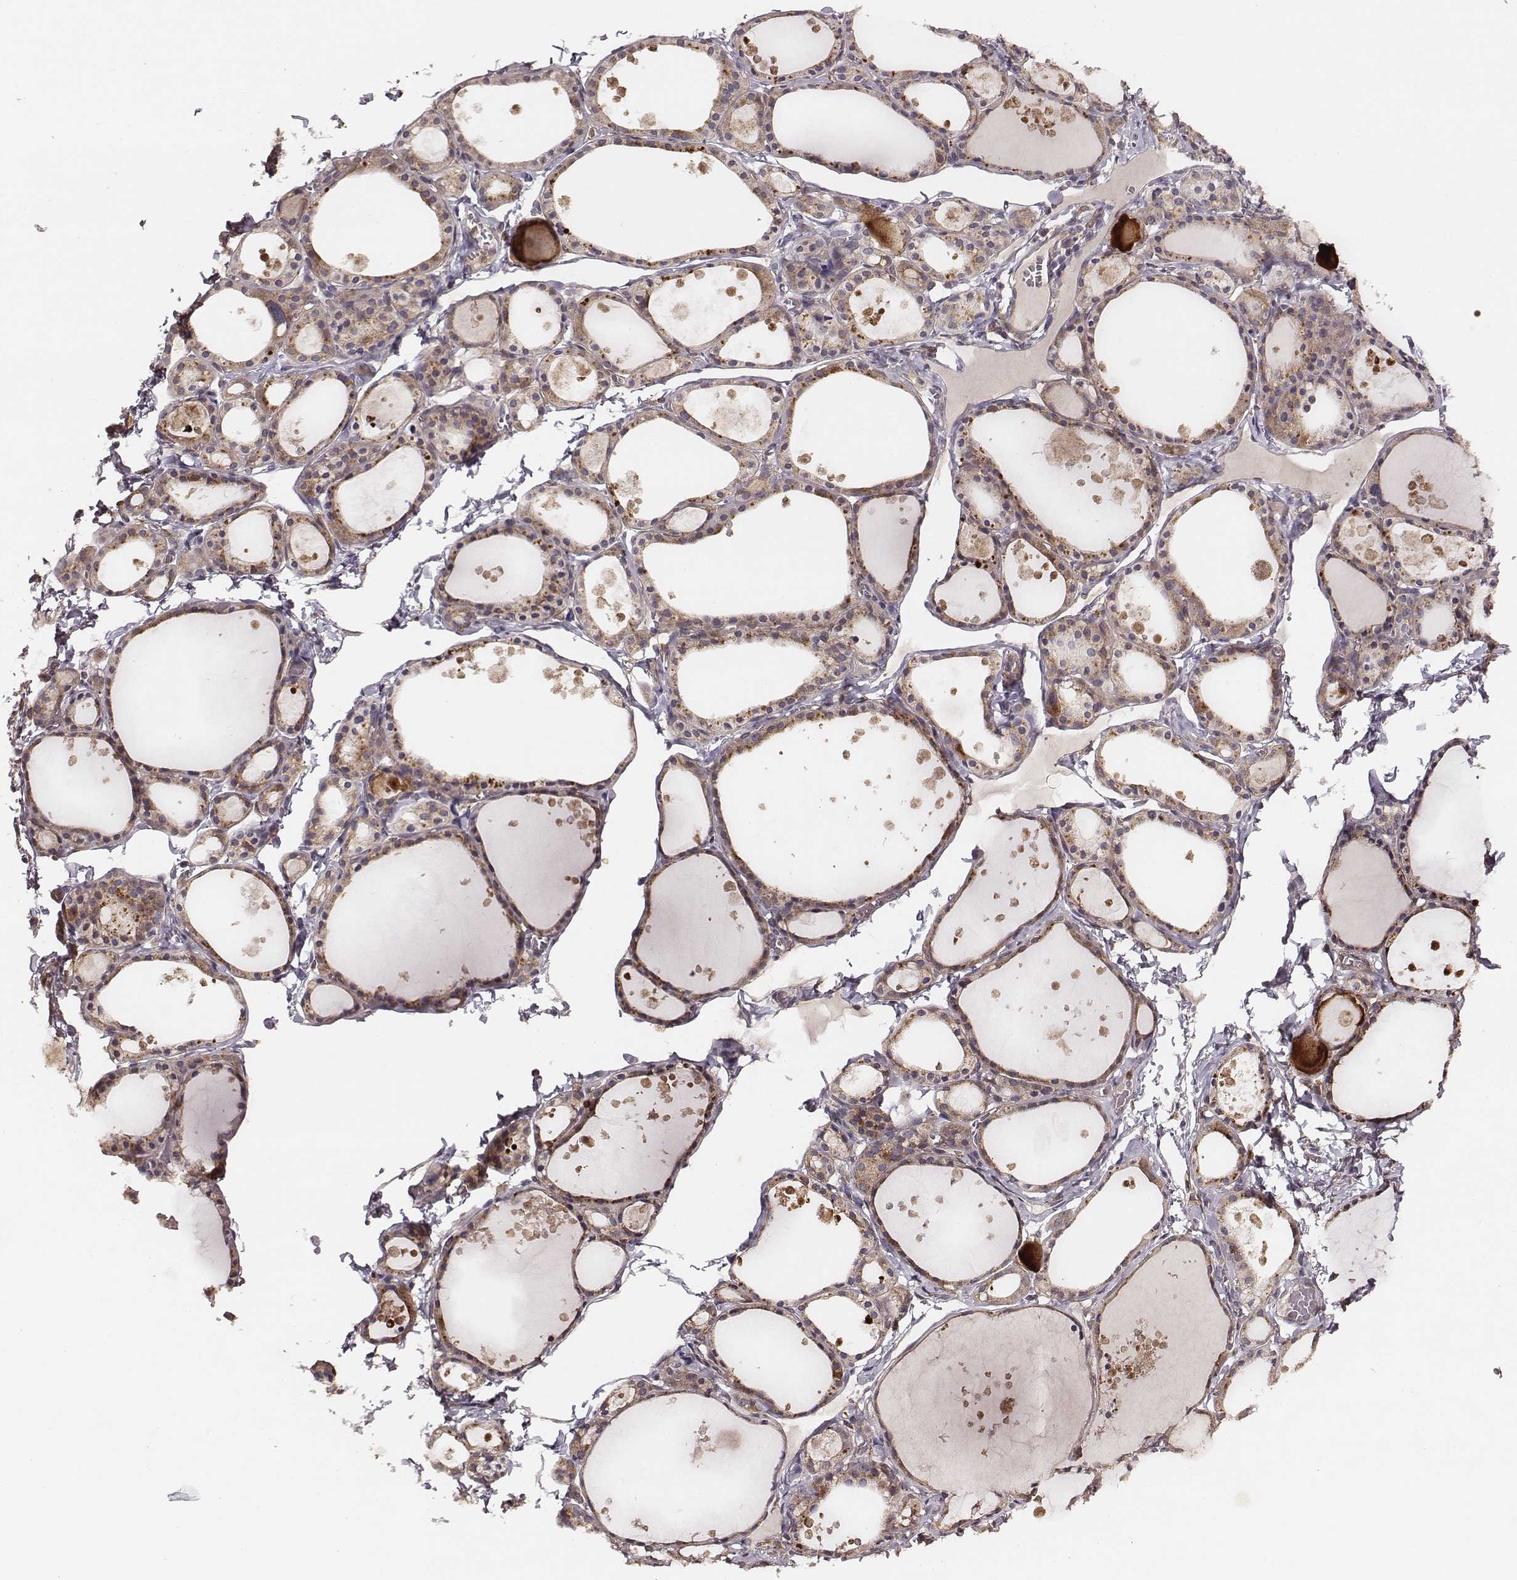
{"staining": {"intensity": "weak", "quantity": ">75%", "location": "cytoplasmic/membranous"}, "tissue": "thyroid gland", "cell_type": "Glandular cells", "image_type": "normal", "snomed": [{"axis": "morphology", "description": "Normal tissue, NOS"}, {"axis": "topography", "description": "Thyroid gland"}], "caption": "Protein positivity by IHC demonstrates weak cytoplasmic/membranous positivity in about >75% of glandular cells in unremarkable thyroid gland.", "gene": "VPS26A", "patient": {"sex": "male", "age": 68}}